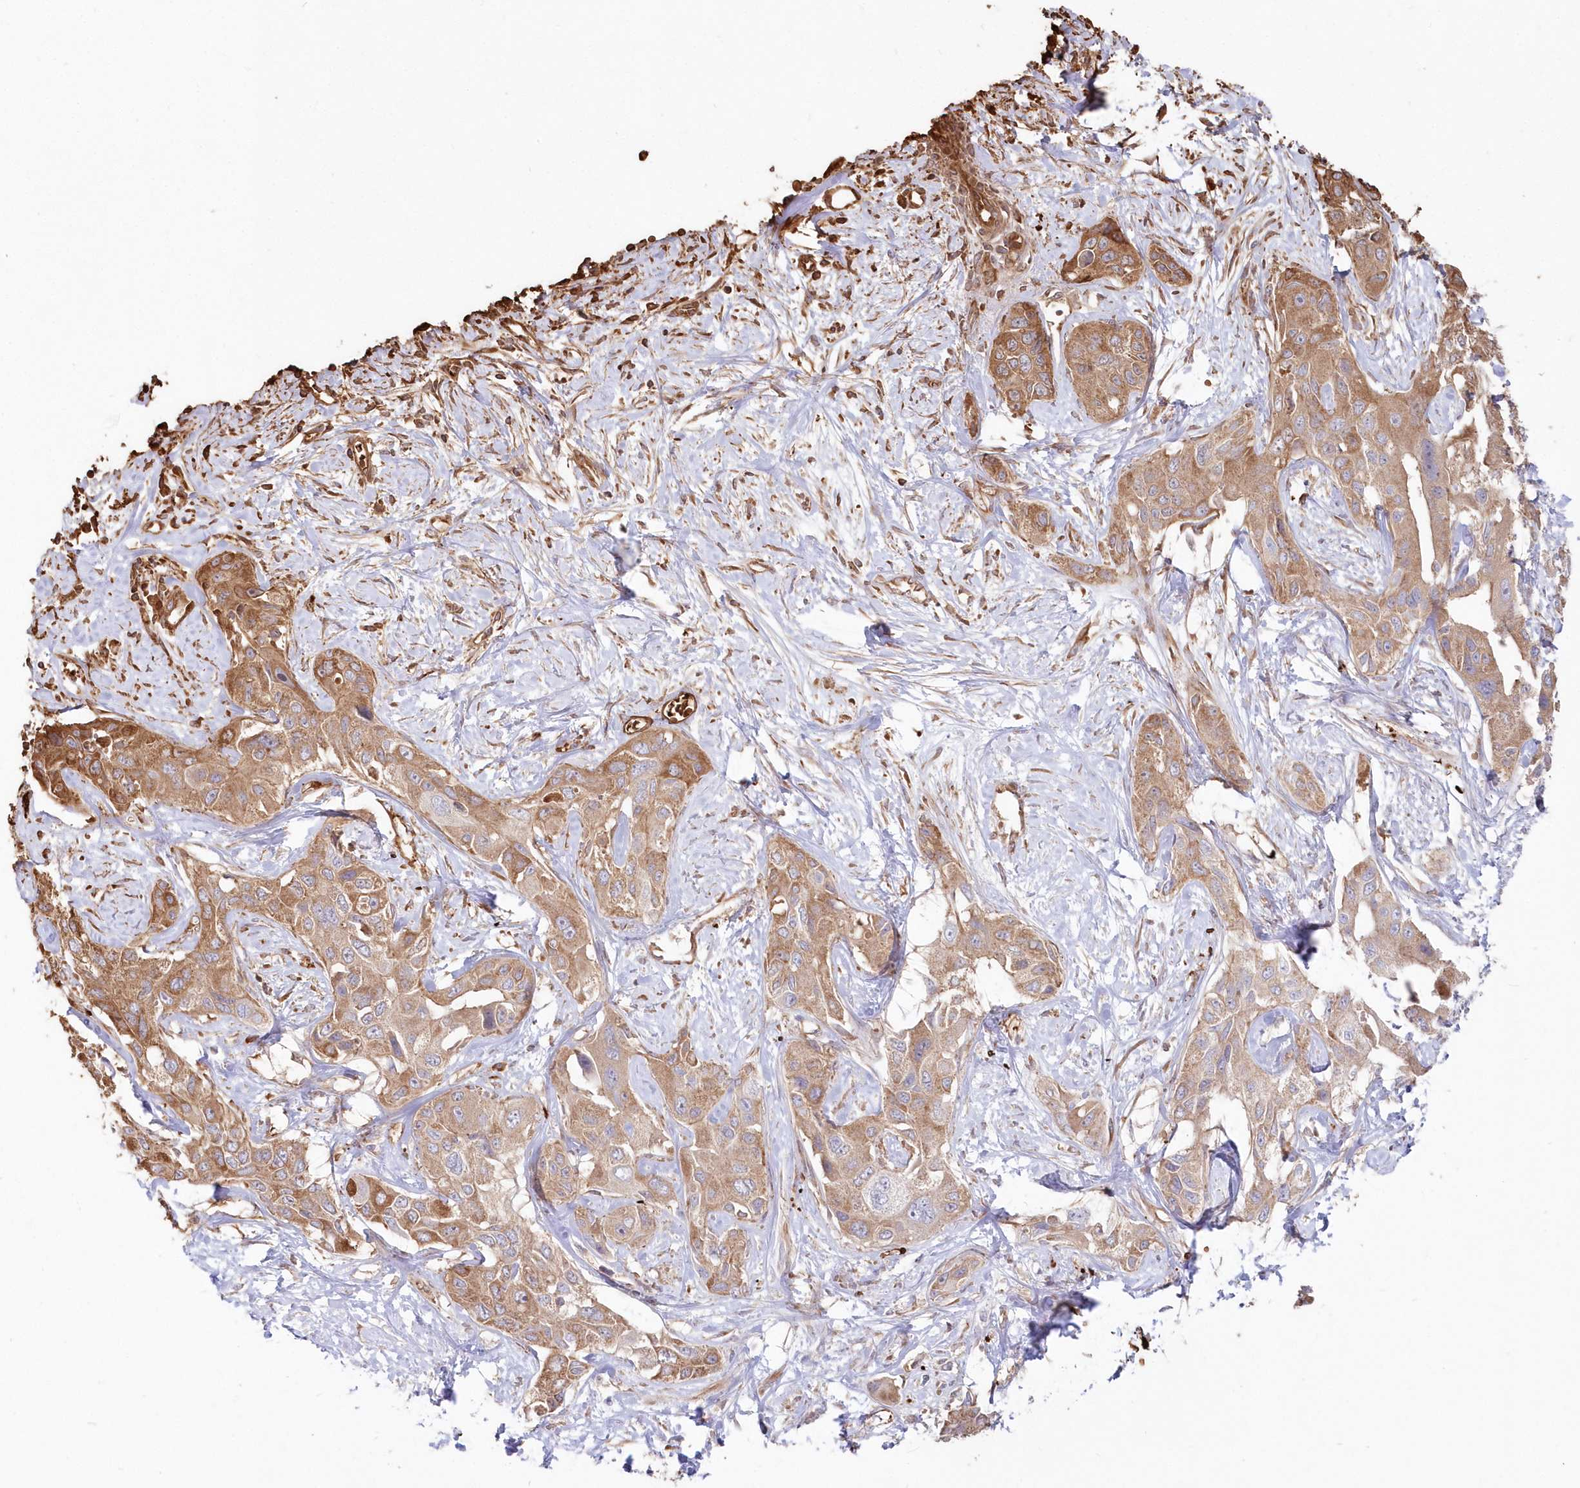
{"staining": {"intensity": "moderate", "quantity": ">75%", "location": "cytoplasmic/membranous"}, "tissue": "liver cancer", "cell_type": "Tumor cells", "image_type": "cancer", "snomed": [{"axis": "morphology", "description": "Cholangiocarcinoma"}, {"axis": "topography", "description": "Liver"}], "caption": "Immunohistochemistry (IHC) staining of liver cancer, which demonstrates medium levels of moderate cytoplasmic/membranous positivity in approximately >75% of tumor cells indicating moderate cytoplasmic/membranous protein staining. The staining was performed using DAB (brown) for protein detection and nuclei were counterstained in hematoxylin (blue).", "gene": "SERINC1", "patient": {"sex": "male", "age": 59}}